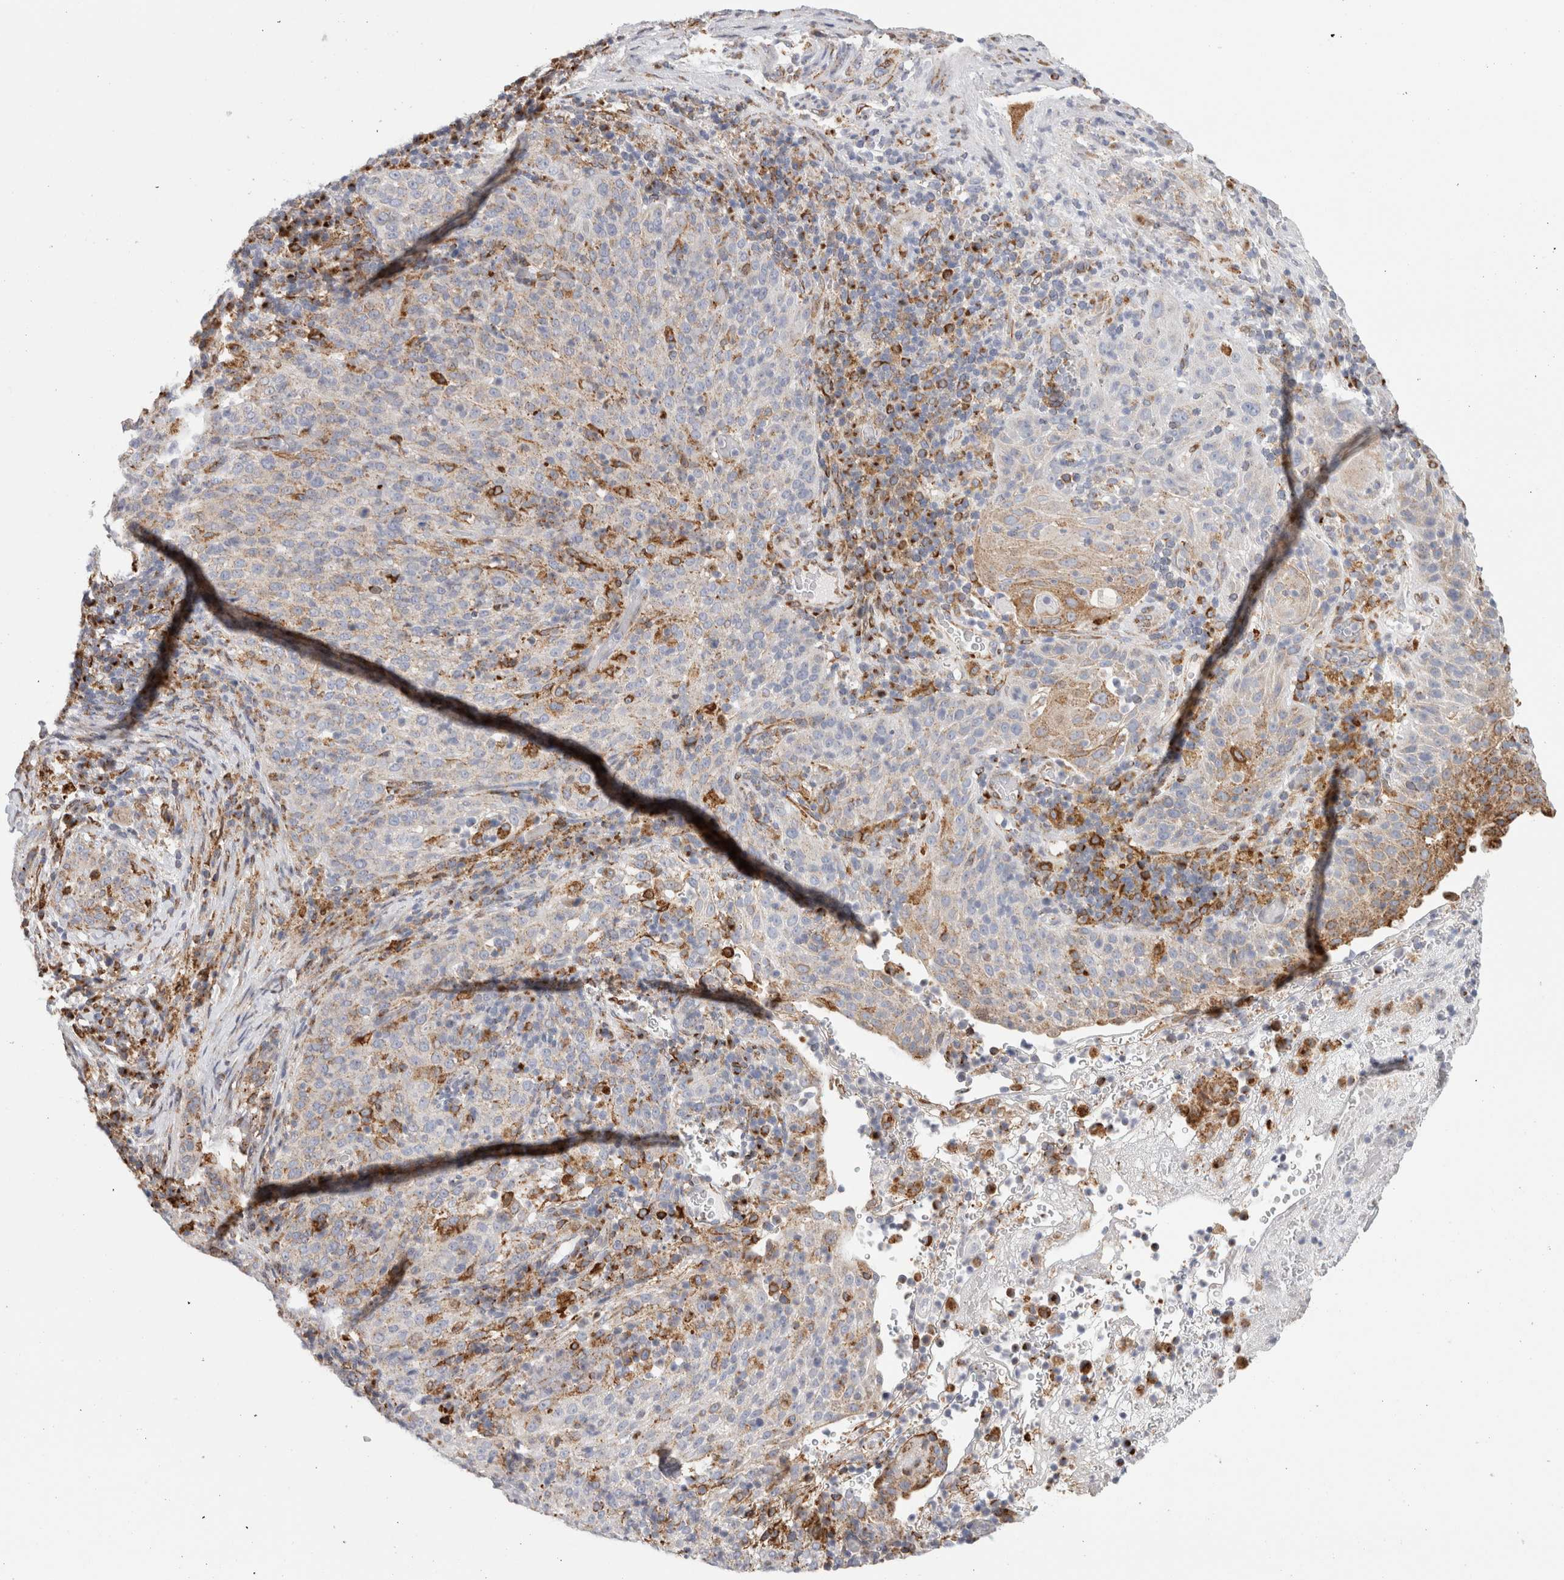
{"staining": {"intensity": "moderate", "quantity": "25%-75%", "location": "cytoplasmic/membranous"}, "tissue": "cervical cancer", "cell_type": "Tumor cells", "image_type": "cancer", "snomed": [{"axis": "morphology", "description": "Squamous cell carcinoma, NOS"}, {"axis": "topography", "description": "Cervix"}], "caption": "Approximately 25%-75% of tumor cells in cervical squamous cell carcinoma show moderate cytoplasmic/membranous protein positivity as visualized by brown immunohistochemical staining.", "gene": "MCFD2", "patient": {"sex": "female", "age": 51}}